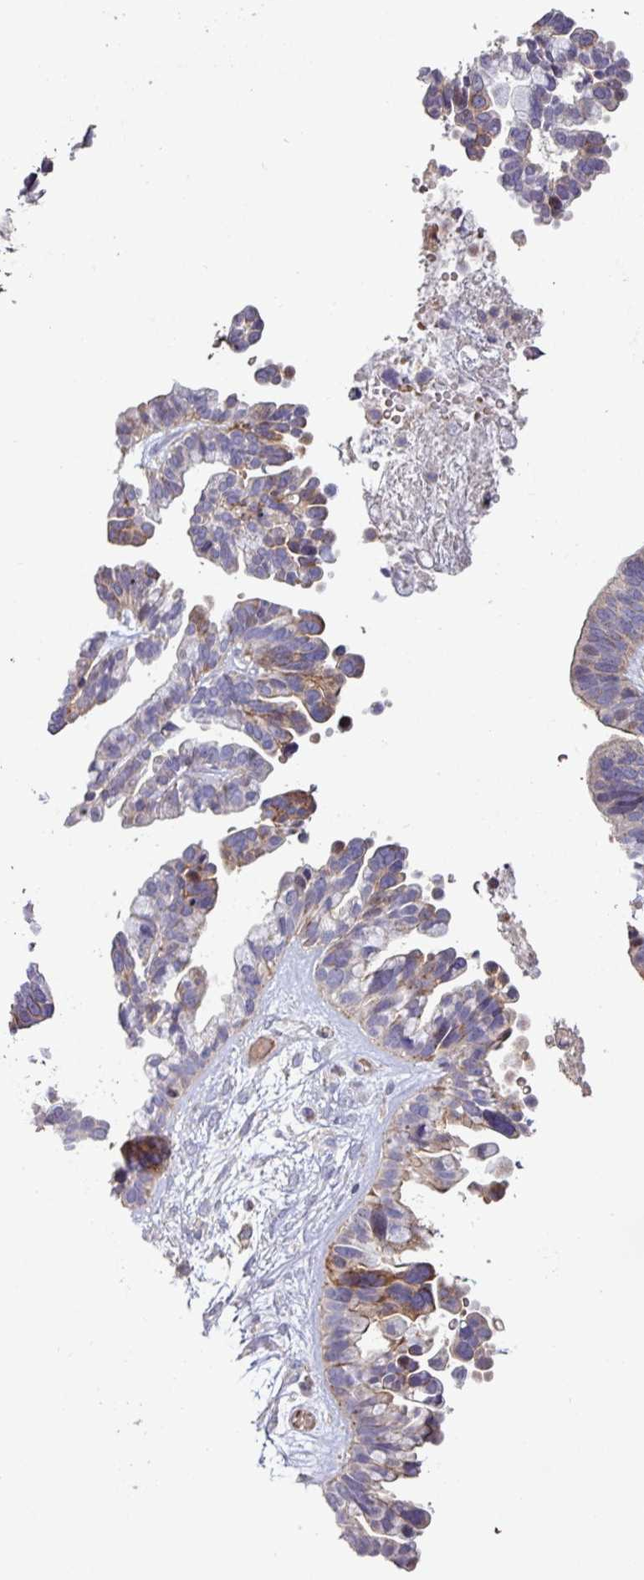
{"staining": {"intensity": "moderate", "quantity": "<25%", "location": "cytoplasmic/membranous"}, "tissue": "ovarian cancer", "cell_type": "Tumor cells", "image_type": "cancer", "snomed": [{"axis": "morphology", "description": "Cystadenocarcinoma, serous, NOS"}, {"axis": "topography", "description": "Ovary"}], "caption": "A low amount of moderate cytoplasmic/membranous positivity is seen in about <25% of tumor cells in ovarian cancer (serous cystadenocarcinoma) tissue.", "gene": "RPL23A", "patient": {"sex": "female", "age": 56}}